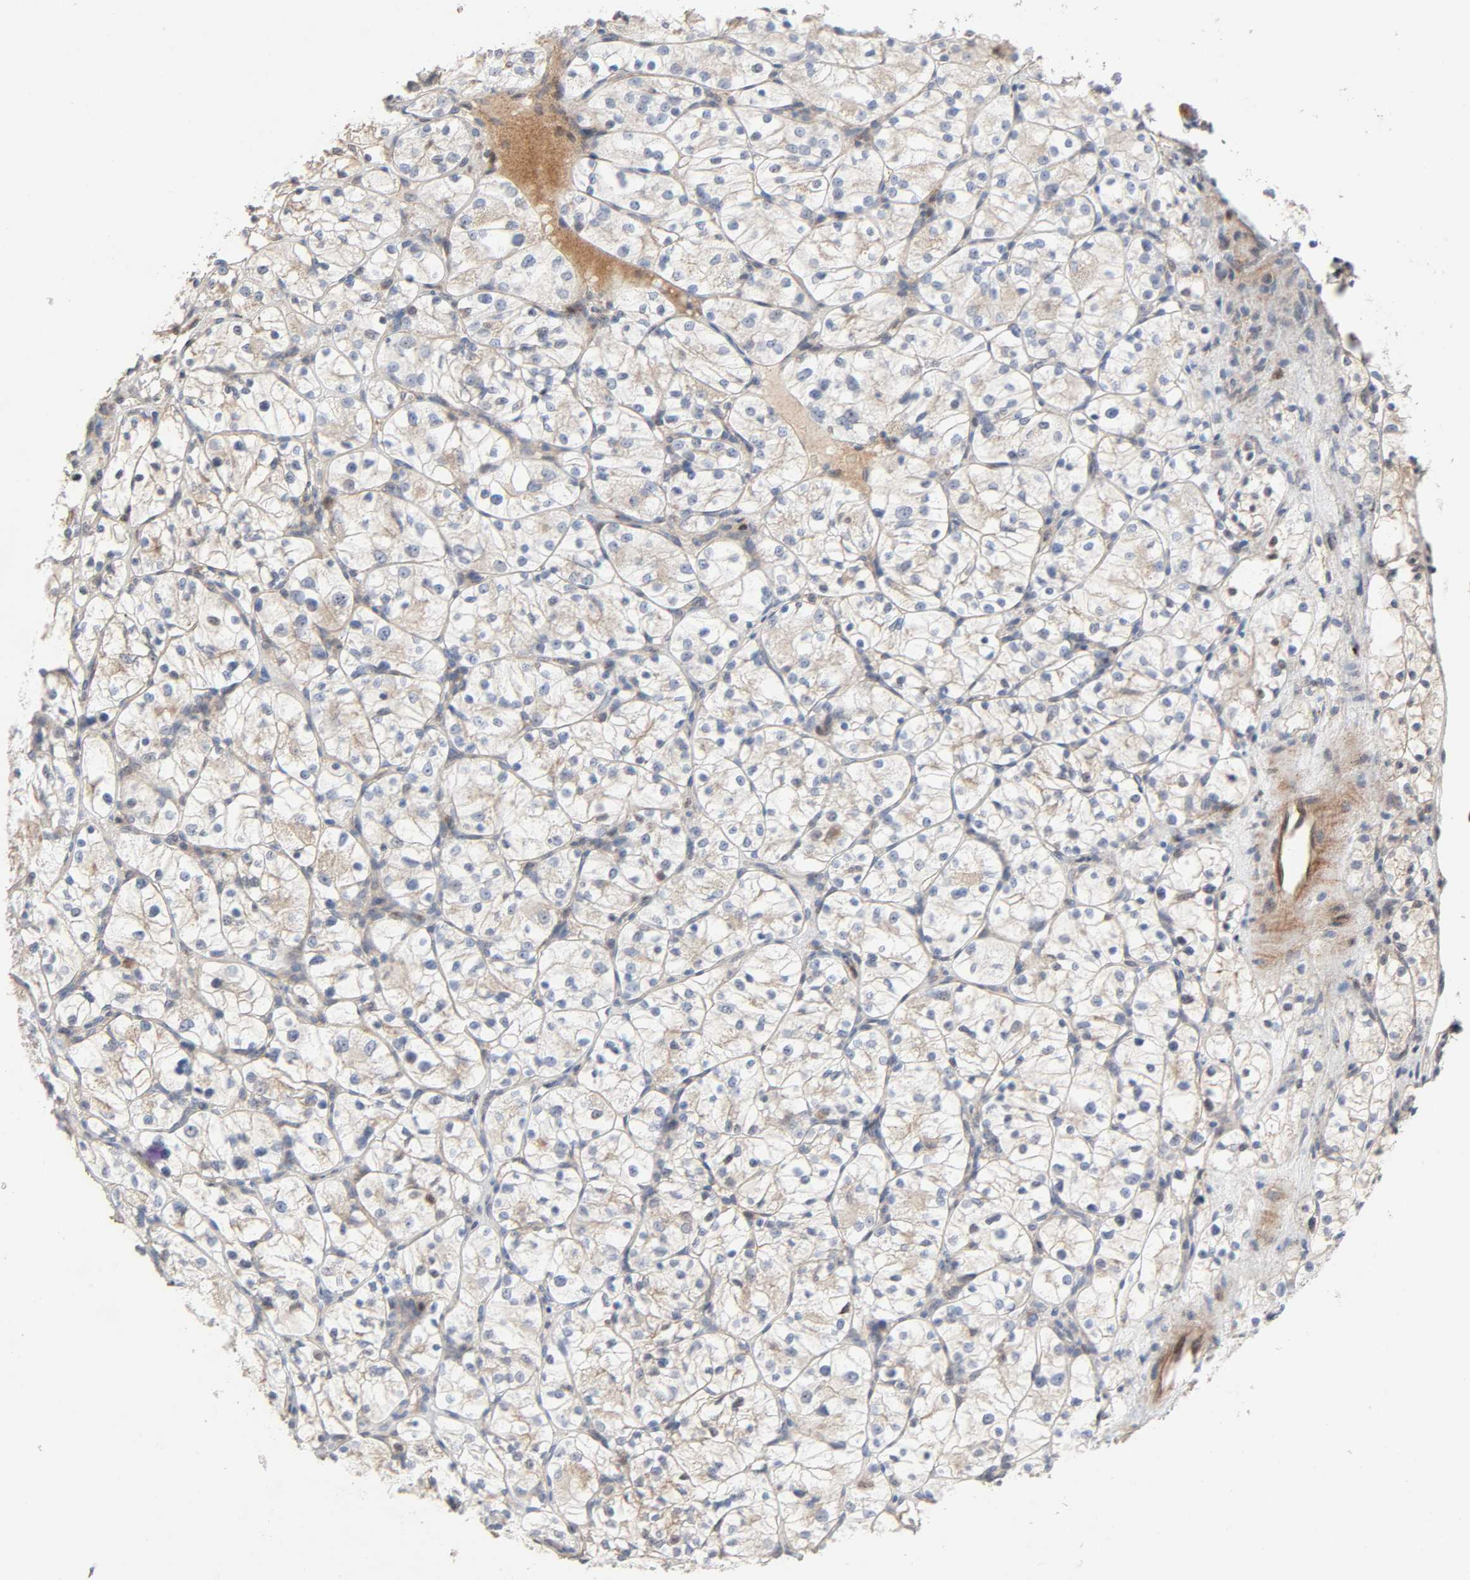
{"staining": {"intensity": "negative", "quantity": "none", "location": "none"}, "tissue": "renal cancer", "cell_type": "Tumor cells", "image_type": "cancer", "snomed": [{"axis": "morphology", "description": "Adenocarcinoma, NOS"}, {"axis": "topography", "description": "Kidney"}], "caption": "This is an IHC image of human renal cancer. There is no staining in tumor cells.", "gene": "CDK6", "patient": {"sex": "female", "age": 60}}